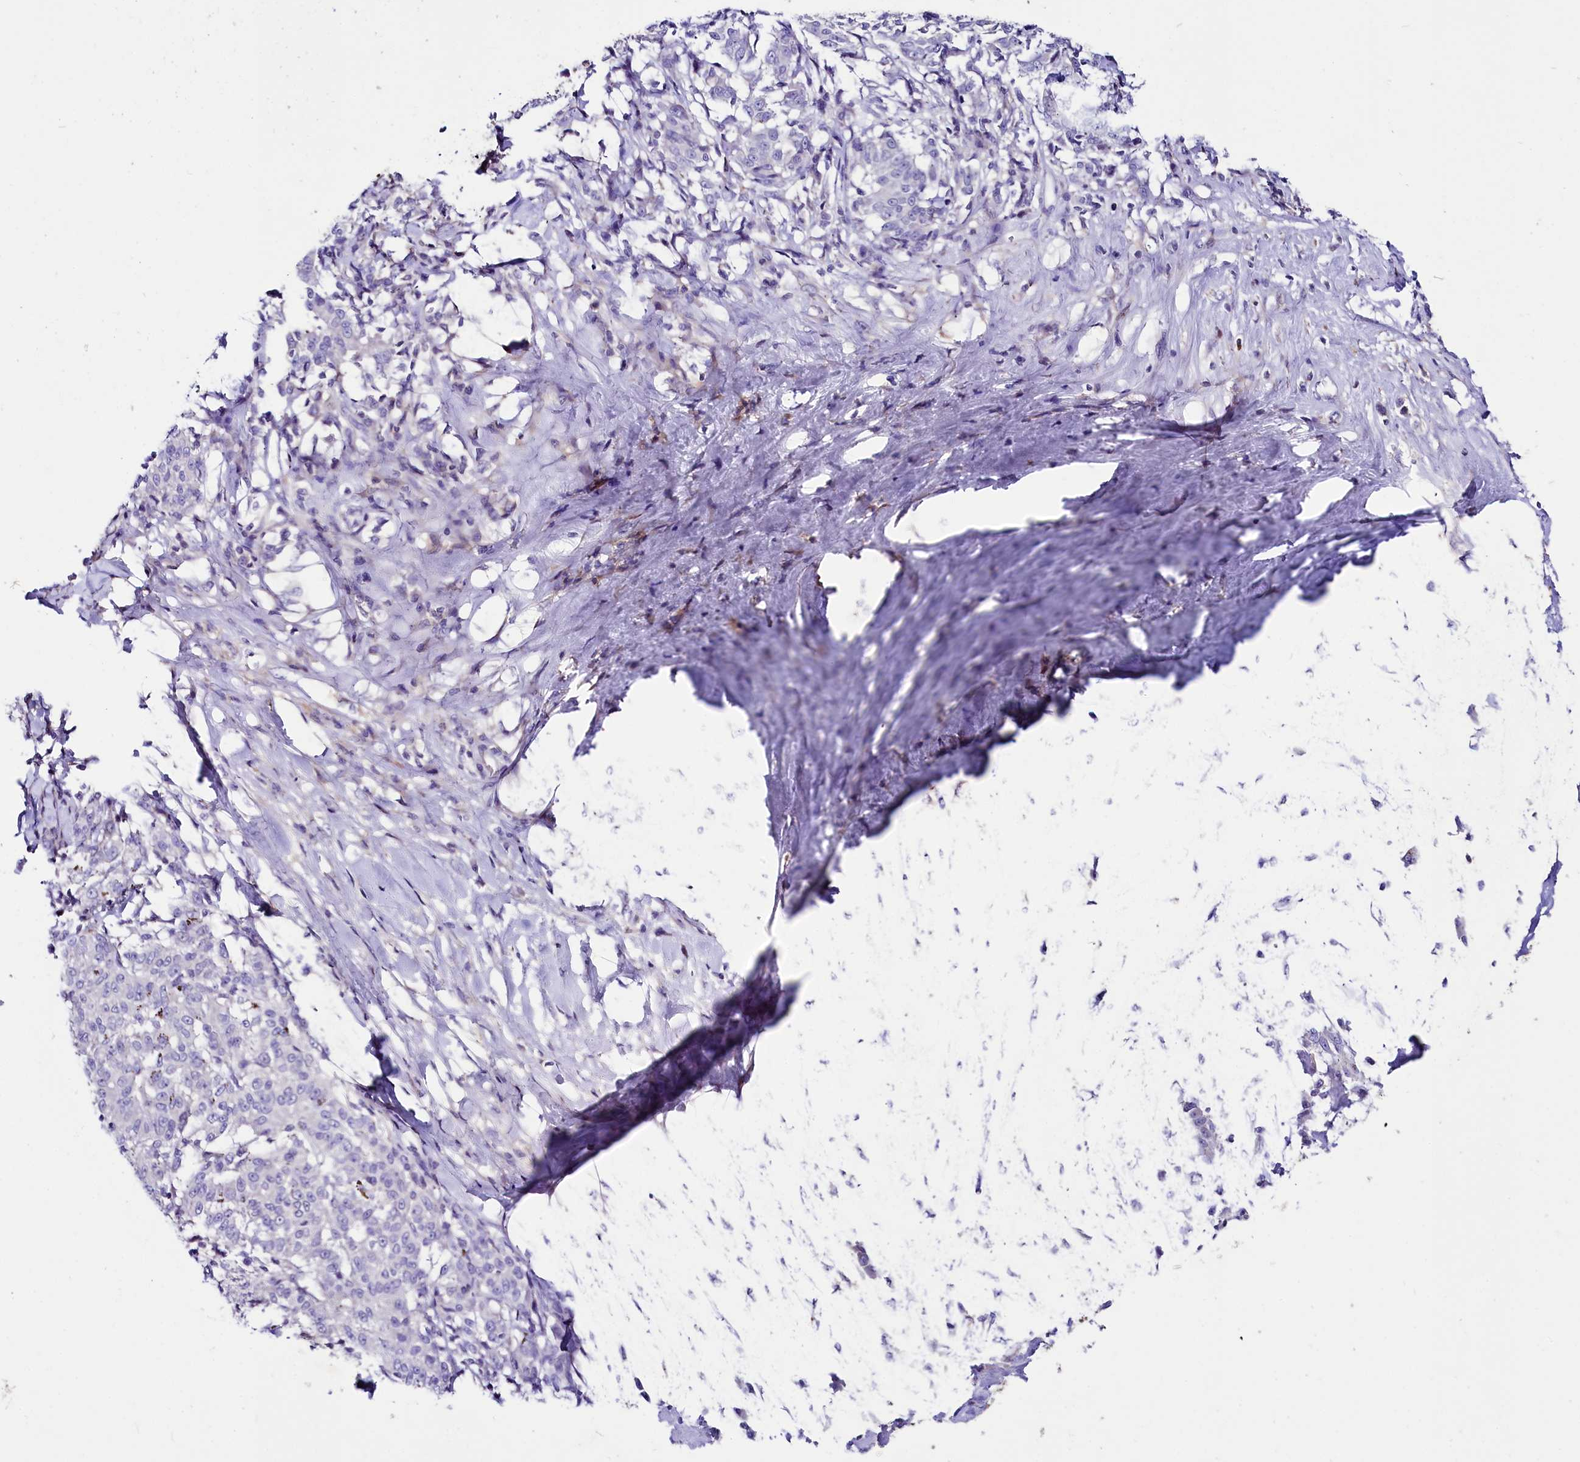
{"staining": {"intensity": "negative", "quantity": "none", "location": "none"}, "tissue": "melanoma", "cell_type": "Tumor cells", "image_type": "cancer", "snomed": [{"axis": "morphology", "description": "Malignant melanoma, NOS"}, {"axis": "topography", "description": "Skin"}], "caption": "Tumor cells show no significant protein staining in malignant melanoma.", "gene": "ABHD5", "patient": {"sex": "female", "age": 72}}